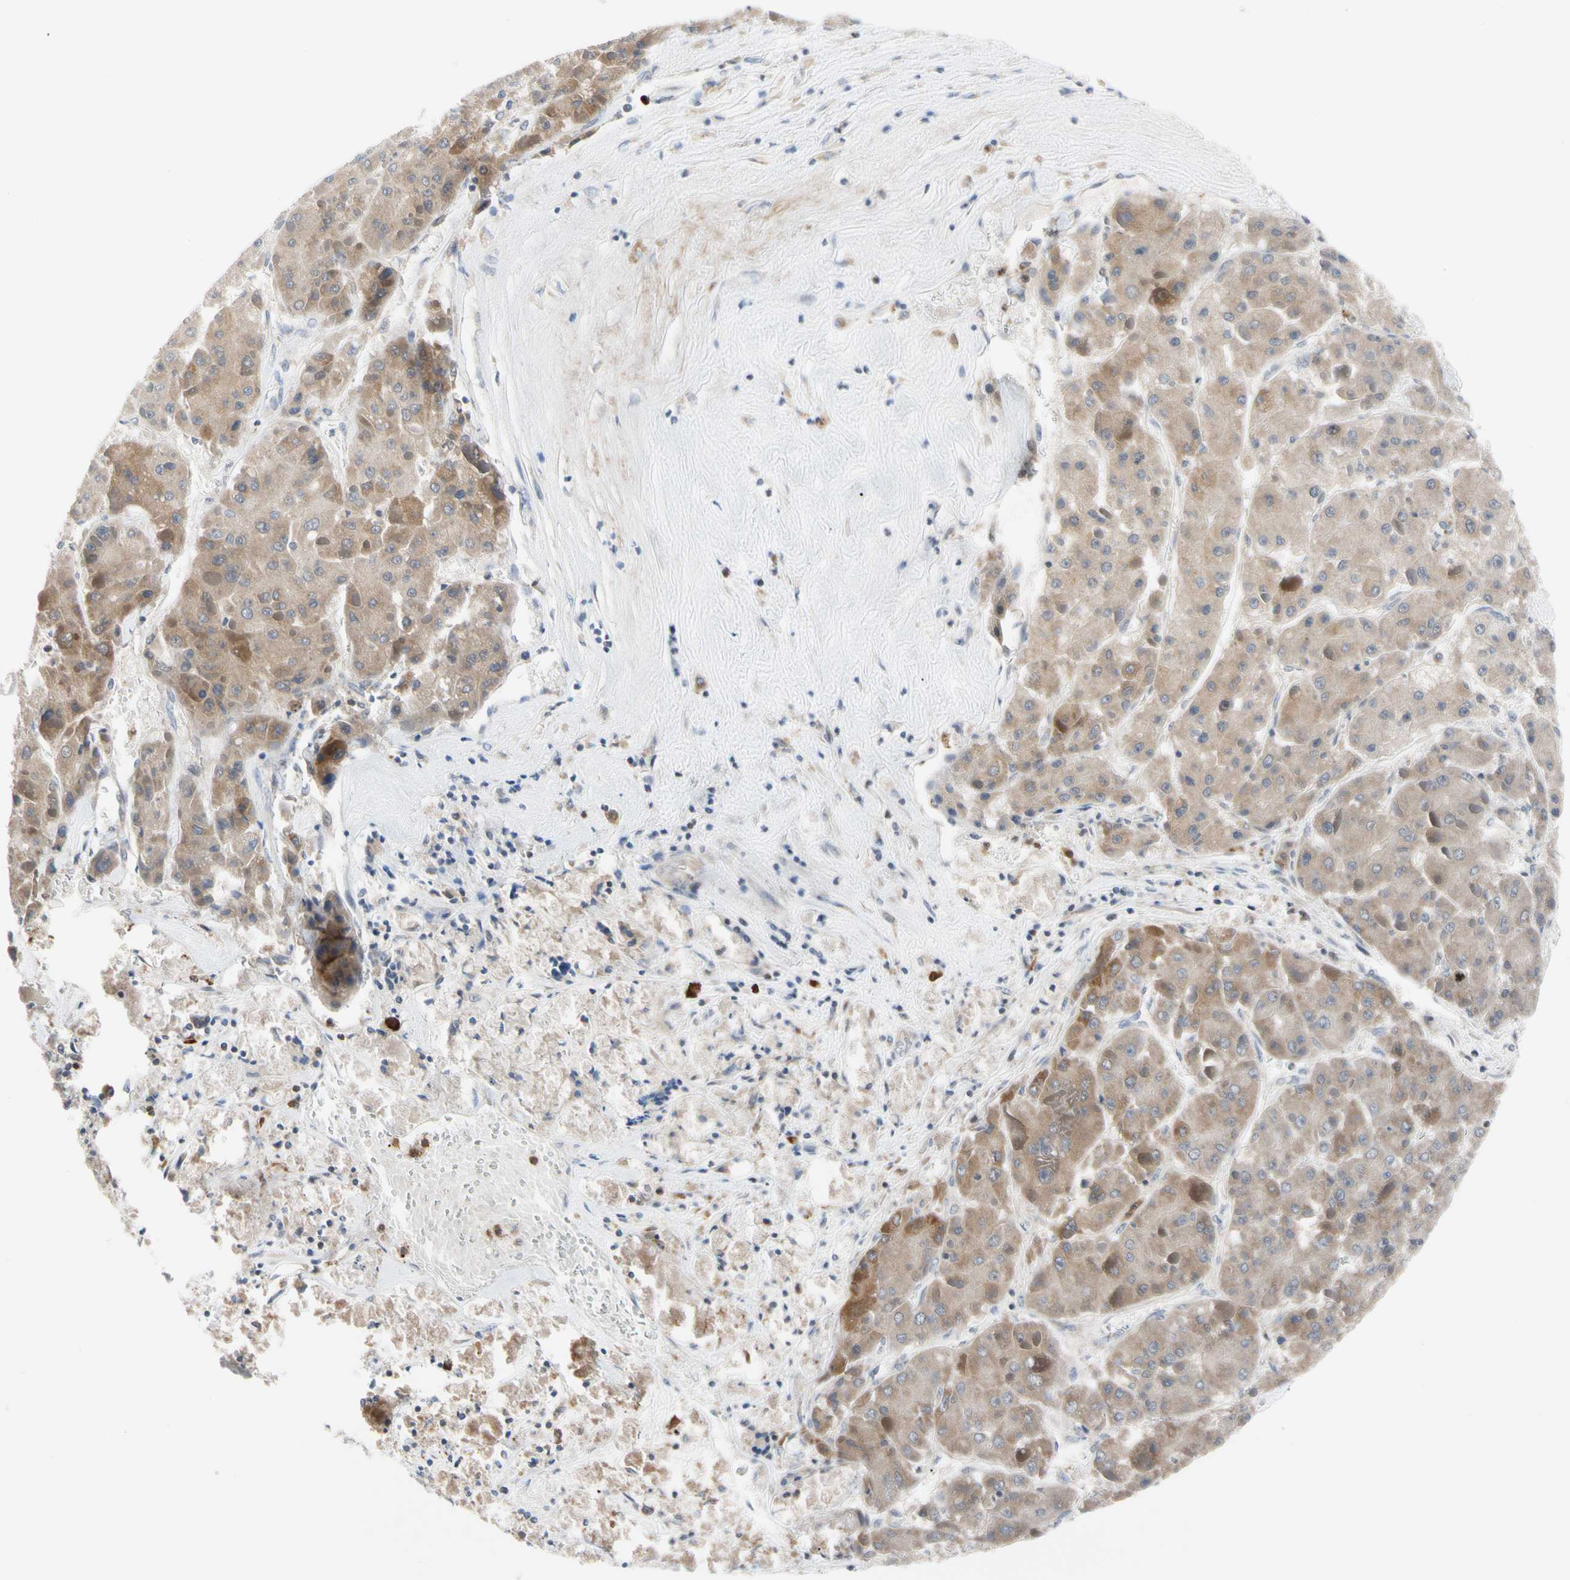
{"staining": {"intensity": "moderate", "quantity": ">75%", "location": "cytoplasmic/membranous"}, "tissue": "liver cancer", "cell_type": "Tumor cells", "image_type": "cancer", "snomed": [{"axis": "morphology", "description": "Carcinoma, Hepatocellular, NOS"}, {"axis": "topography", "description": "Liver"}], "caption": "There is medium levels of moderate cytoplasmic/membranous positivity in tumor cells of hepatocellular carcinoma (liver), as demonstrated by immunohistochemical staining (brown color).", "gene": "MCL1", "patient": {"sex": "female", "age": 73}}